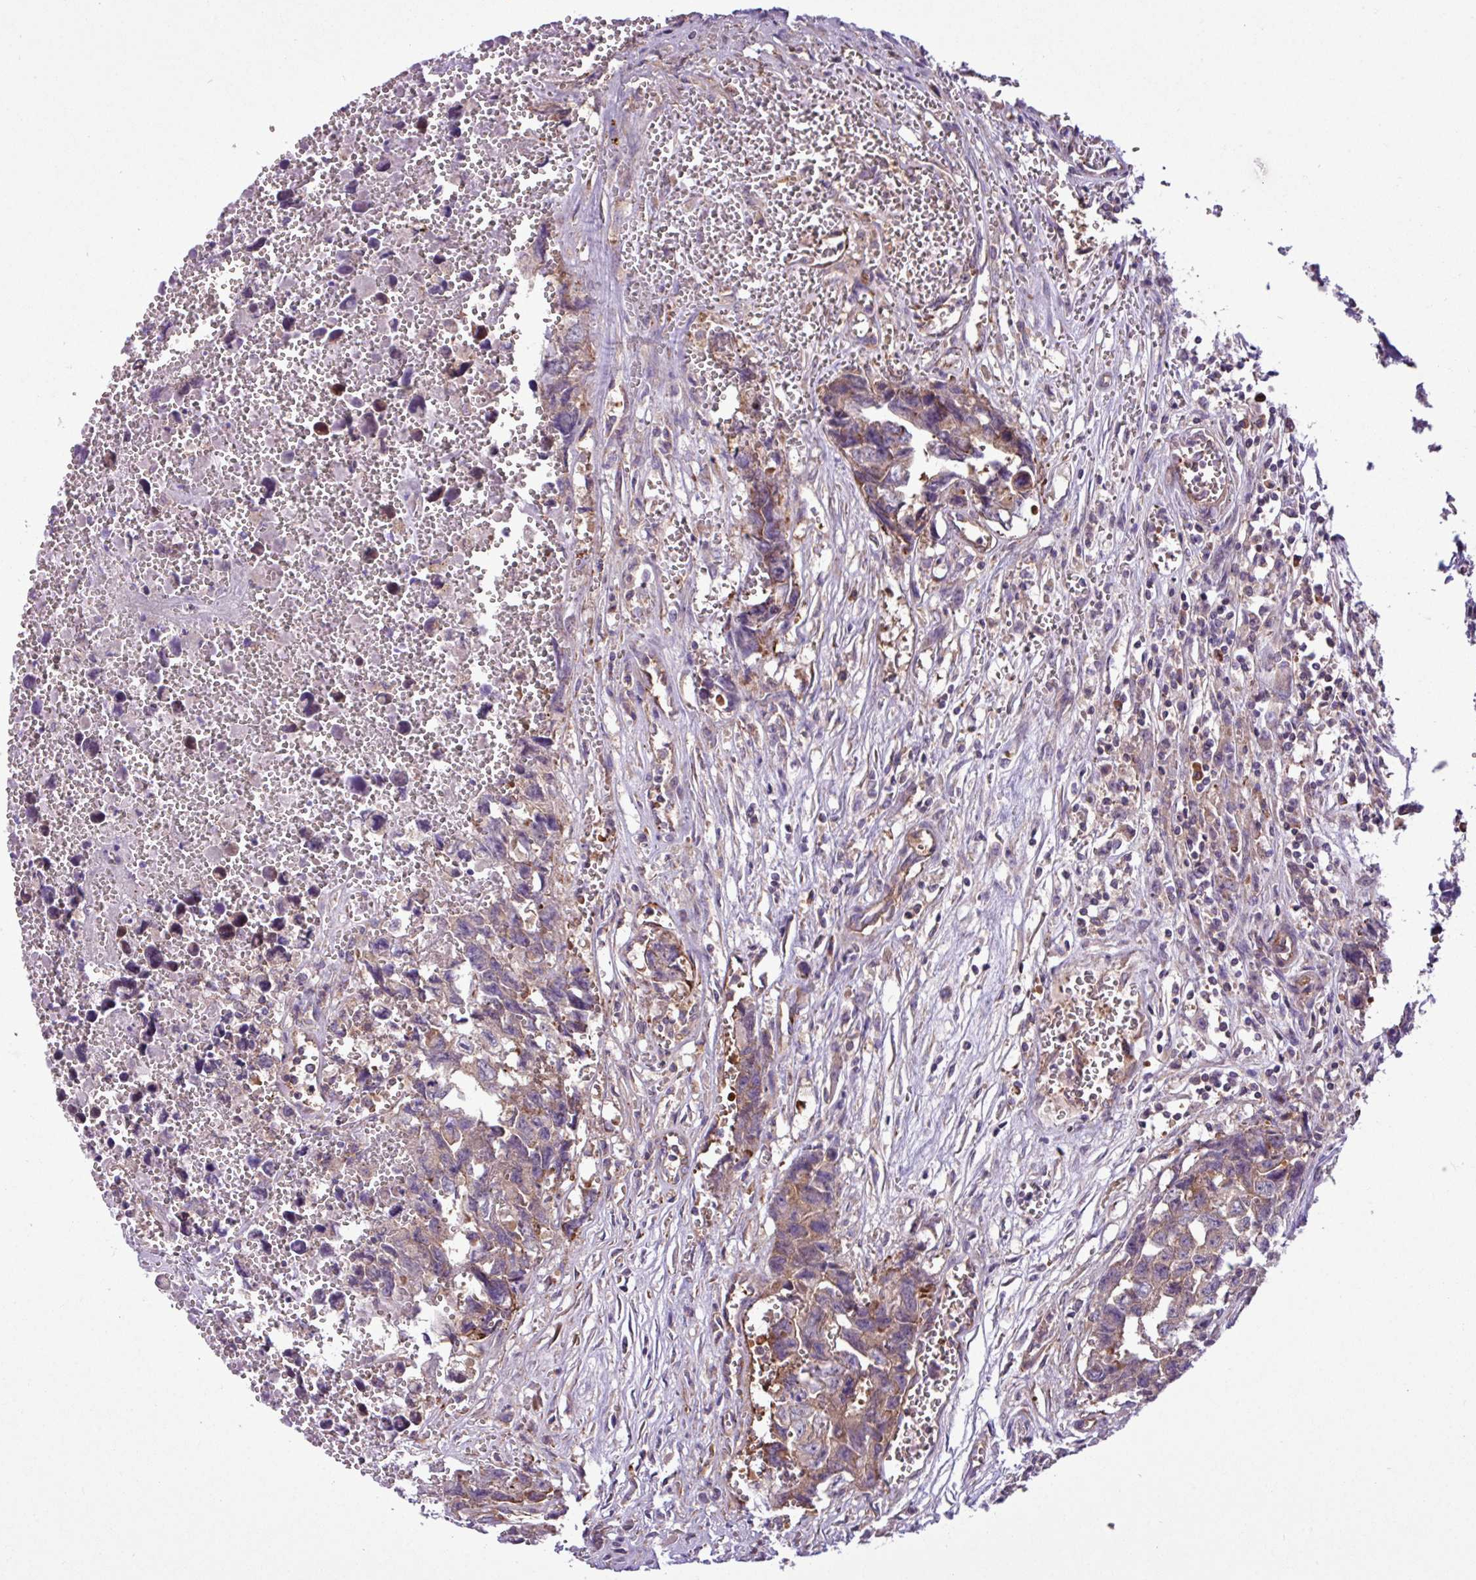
{"staining": {"intensity": "weak", "quantity": ">75%", "location": "cytoplasmic/membranous"}, "tissue": "testis cancer", "cell_type": "Tumor cells", "image_type": "cancer", "snomed": [{"axis": "morphology", "description": "Carcinoma, Embryonal, NOS"}, {"axis": "topography", "description": "Testis"}], "caption": "Testis cancer (embryonal carcinoma) tissue exhibits weak cytoplasmic/membranous staining in about >75% of tumor cells", "gene": "MROH2A", "patient": {"sex": "male", "age": 31}}